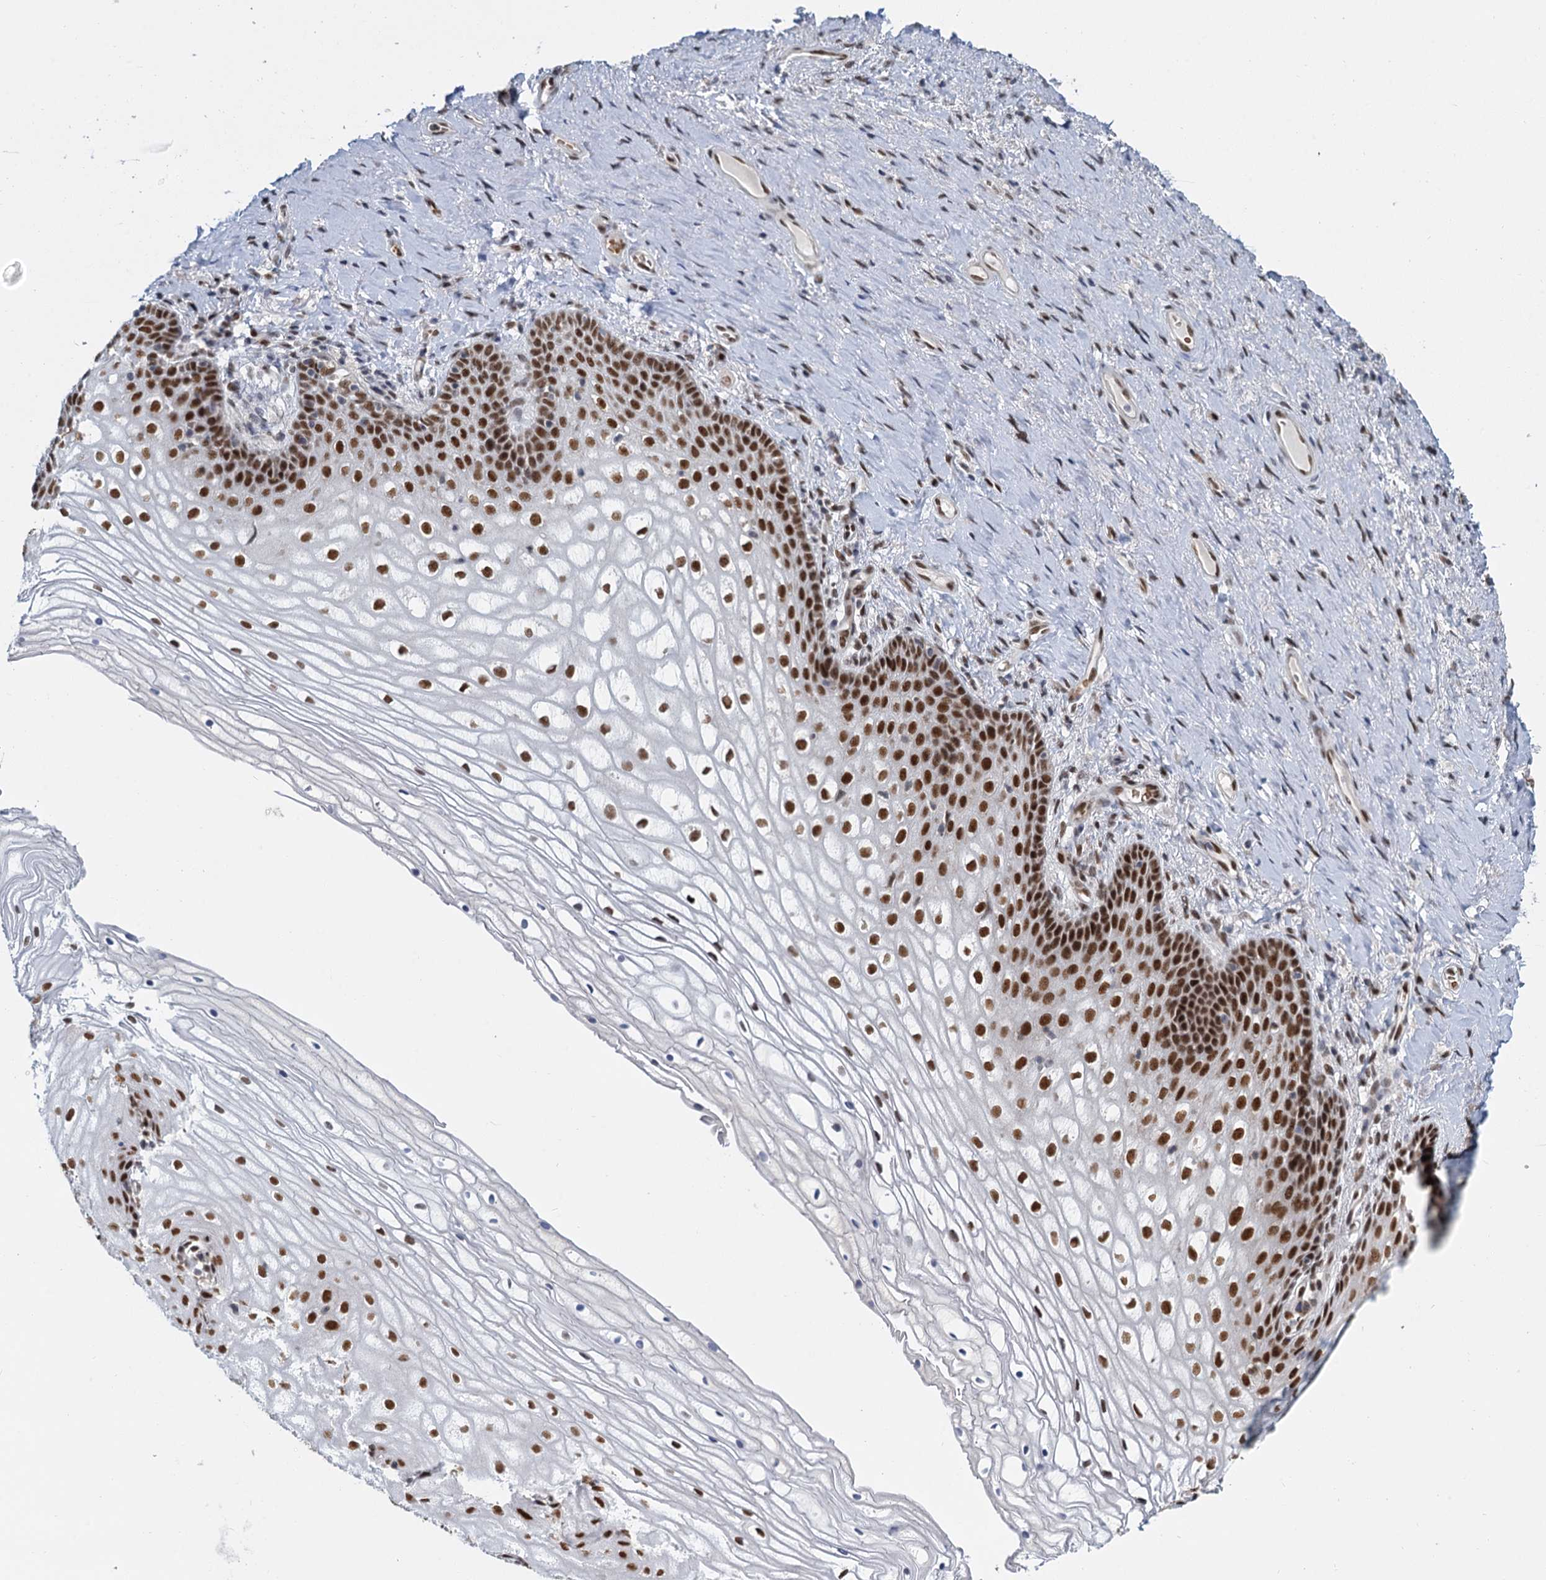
{"staining": {"intensity": "strong", "quantity": ">75%", "location": "nuclear"}, "tissue": "vagina", "cell_type": "Squamous epithelial cells", "image_type": "normal", "snomed": [{"axis": "morphology", "description": "Normal tissue, NOS"}, {"axis": "topography", "description": "Vagina"}], "caption": "A brown stain highlights strong nuclear staining of a protein in squamous epithelial cells of normal vagina.", "gene": "RPRD1A", "patient": {"sex": "female", "age": 60}}